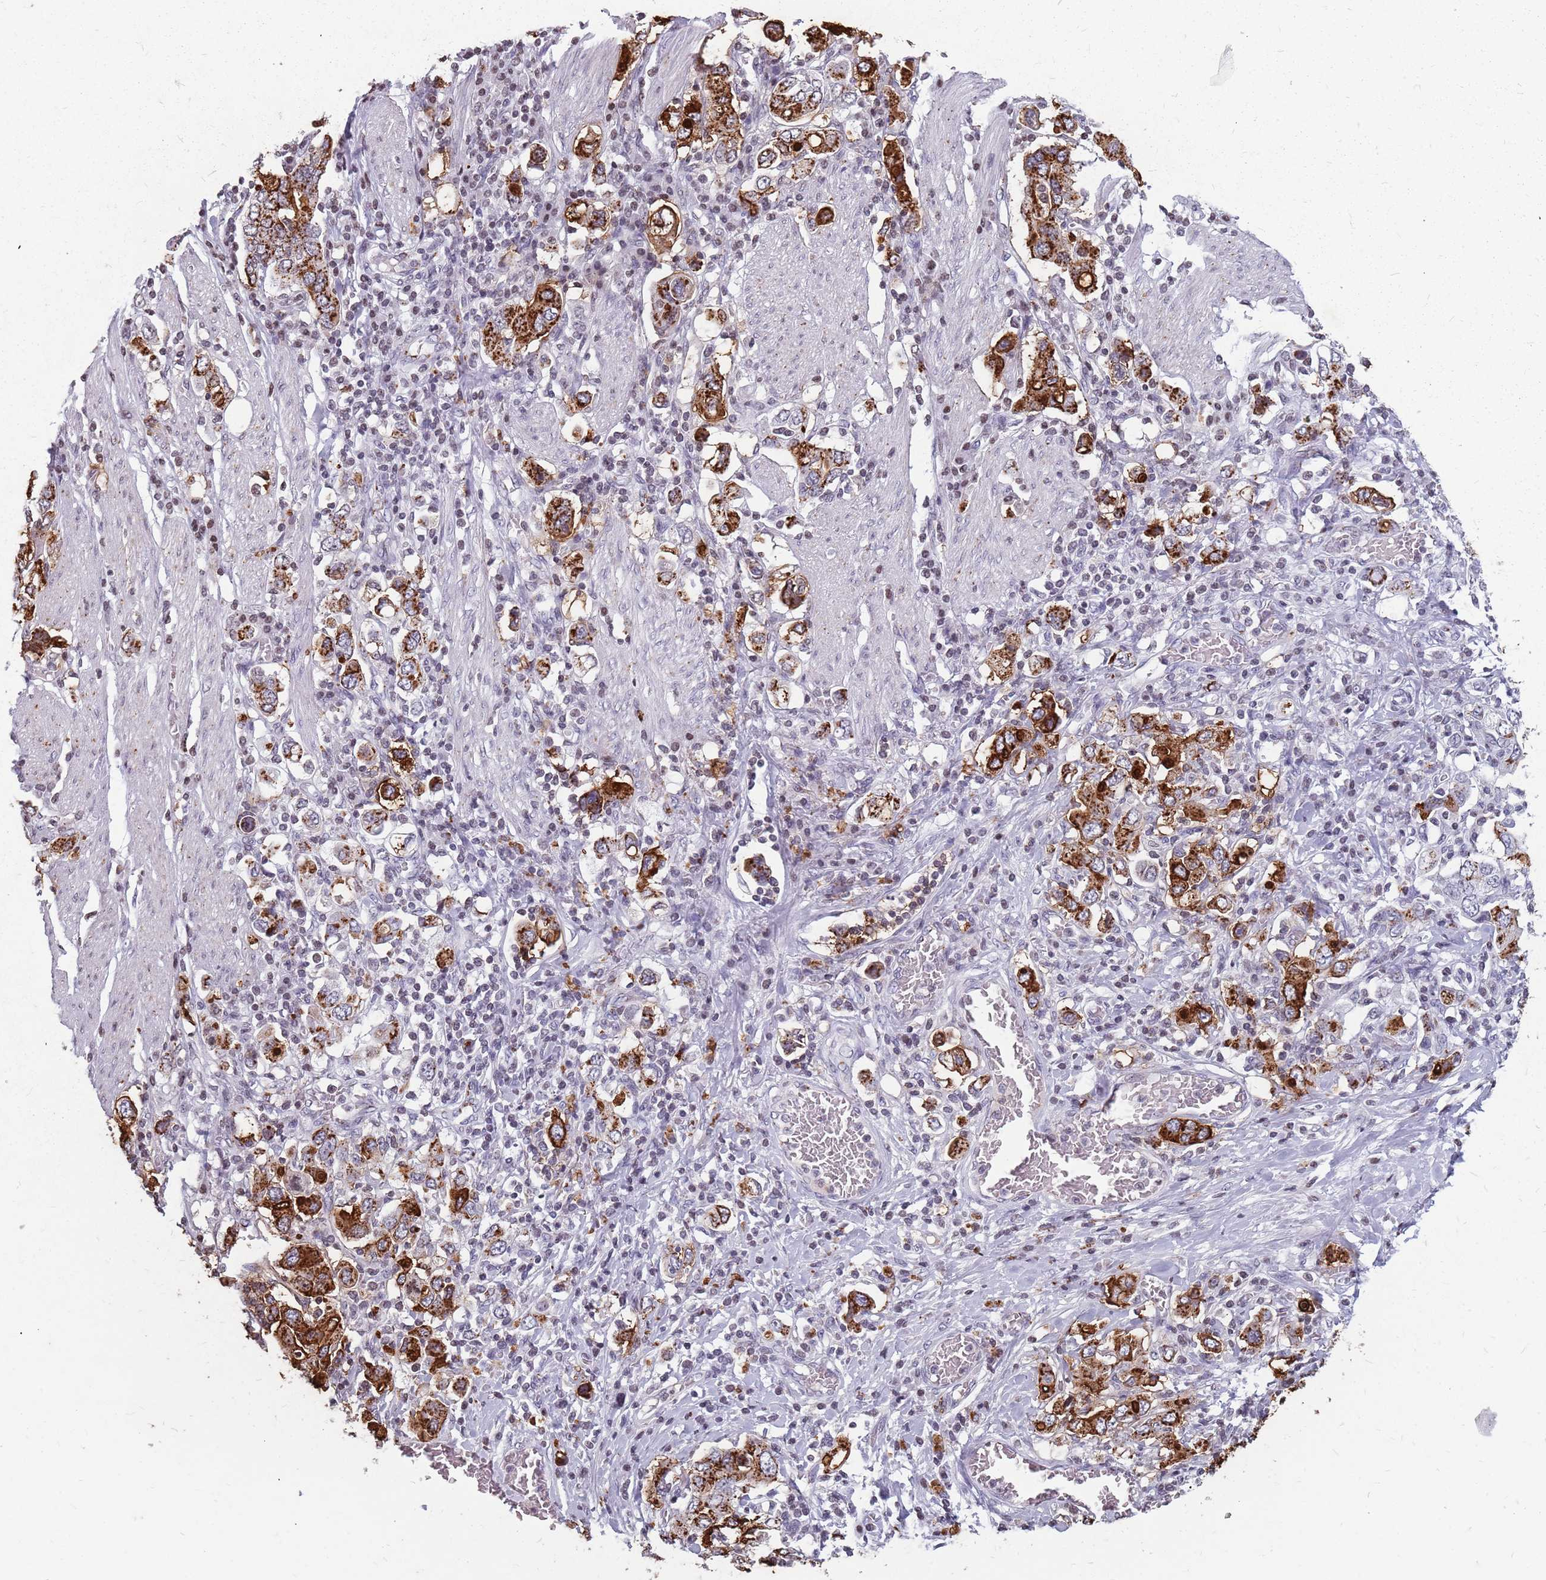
{"staining": {"intensity": "strong", "quantity": ">75%", "location": "cytoplasmic/membranous"}, "tissue": "stomach cancer", "cell_type": "Tumor cells", "image_type": "cancer", "snomed": [{"axis": "morphology", "description": "Adenocarcinoma, NOS"}, {"axis": "topography", "description": "Stomach, upper"}], "caption": "Protein staining of stomach adenocarcinoma tissue demonstrates strong cytoplasmic/membranous staining in approximately >75% of tumor cells. (IHC, brightfield microscopy, high magnification).", "gene": "NEK6", "patient": {"sex": "male", "age": 62}}